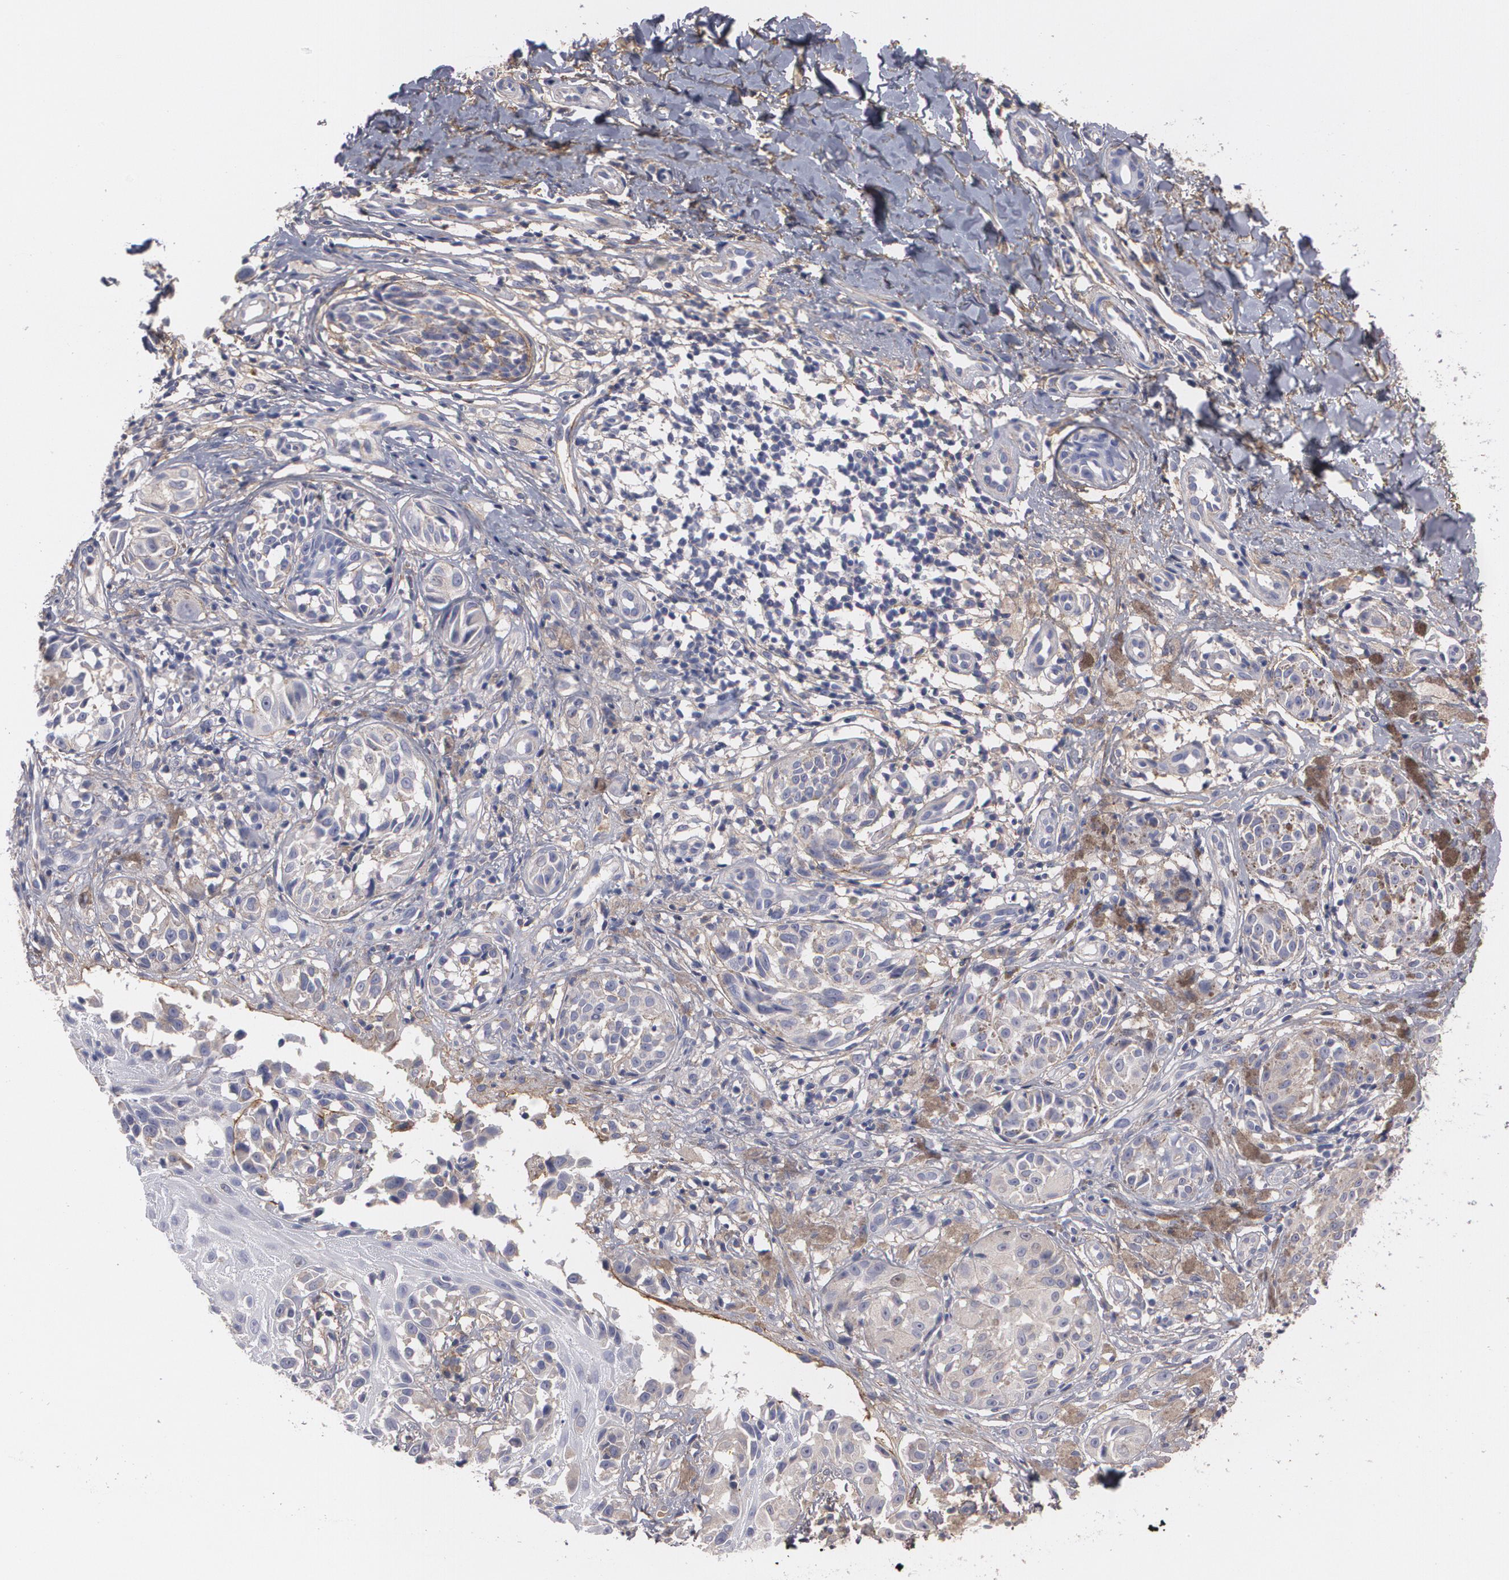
{"staining": {"intensity": "negative", "quantity": "none", "location": "none"}, "tissue": "melanoma", "cell_type": "Tumor cells", "image_type": "cancer", "snomed": [{"axis": "morphology", "description": "Malignant melanoma, NOS"}, {"axis": "topography", "description": "Skin"}], "caption": "Immunohistochemistry of human malignant melanoma displays no staining in tumor cells.", "gene": "FBLN1", "patient": {"sex": "male", "age": 67}}